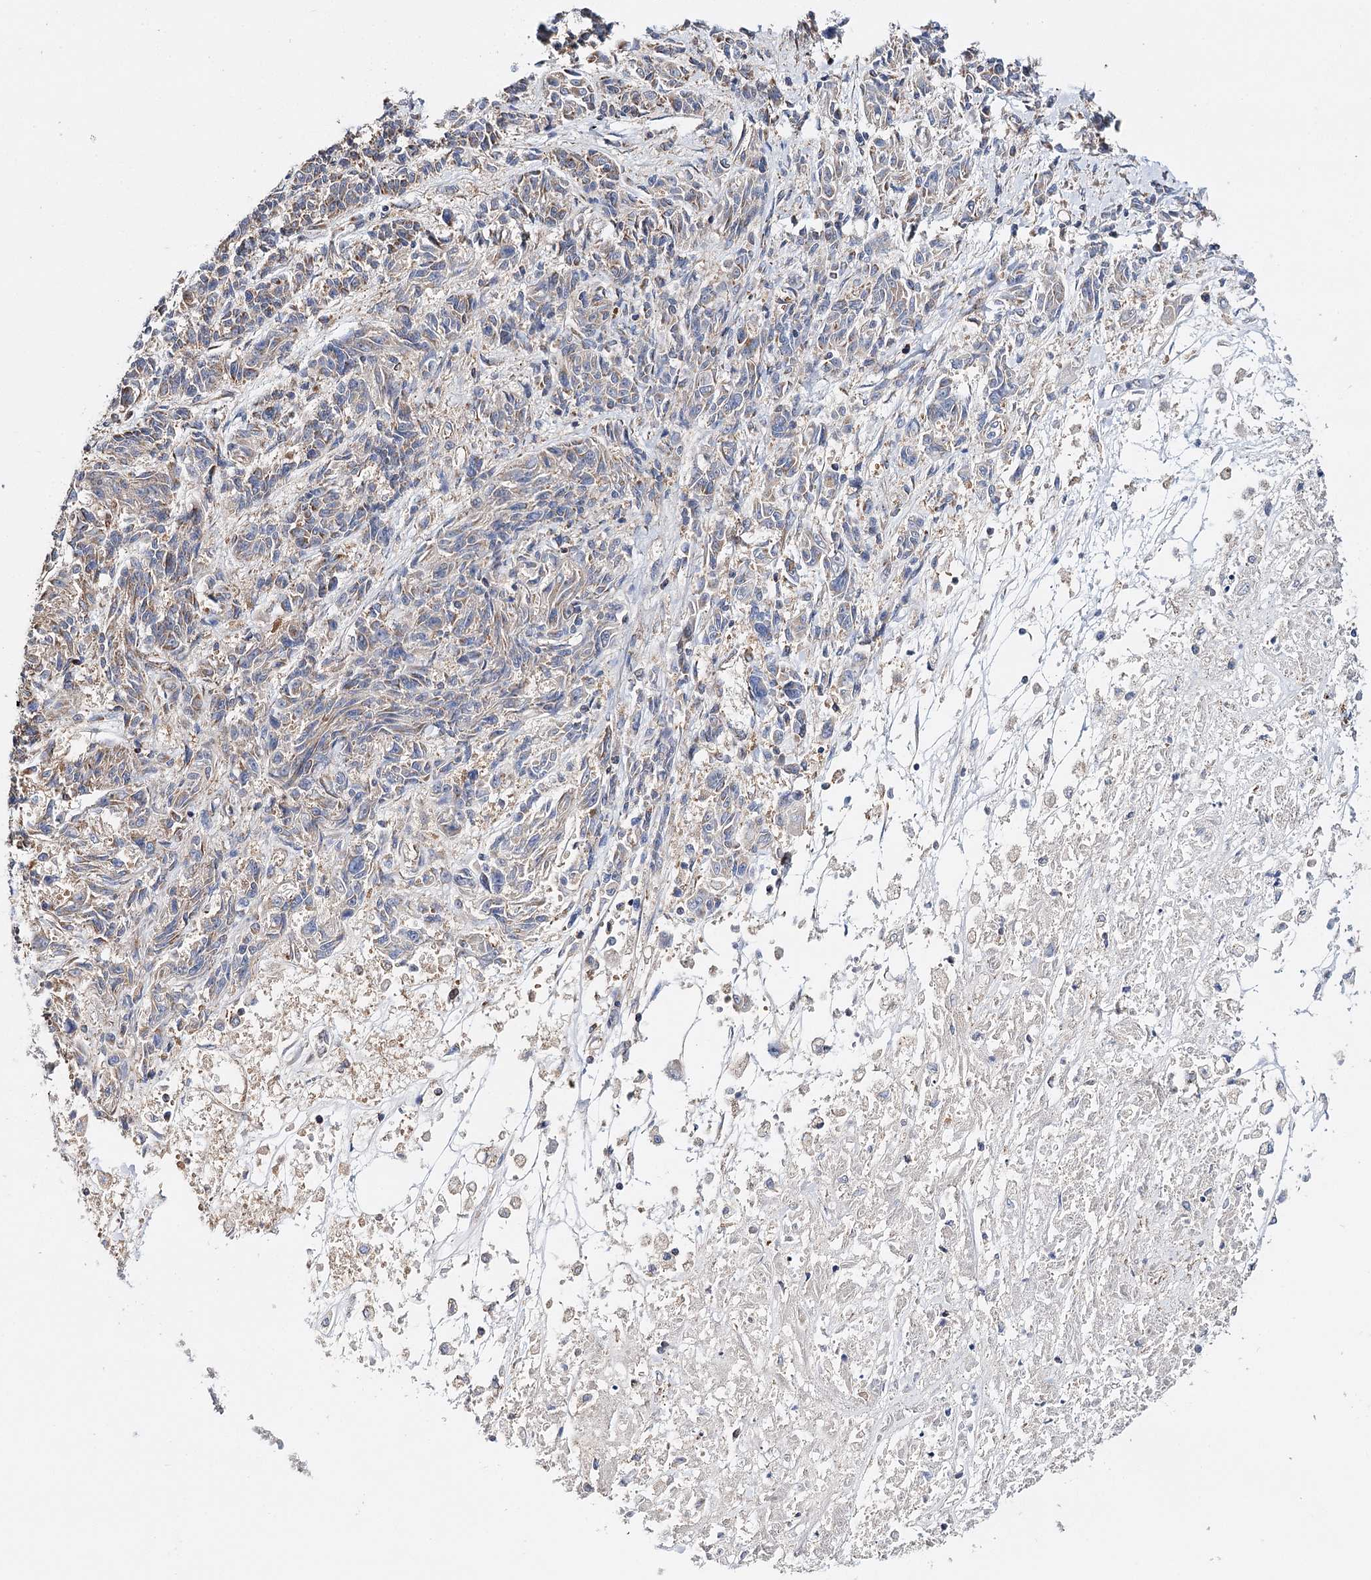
{"staining": {"intensity": "weak", "quantity": "25%-75%", "location": "cytoplasmic/membranous"}, "tissue": "melanoma", "cell_type": "Tumor cells", "image_type": "cancer", "snomed": [{"axis": "morphology", "description": "Malignant melanoma, NOS"}, {"axis": "topography", "description": "Skin"}], "caption": "A histopathology image of human malignant melanoma stained for a protein displays weak cytoplasmic/membranous brown staining in tumor cells.", "gene": "CFAP46", "patient": {"sex": "male", "age": 53}}